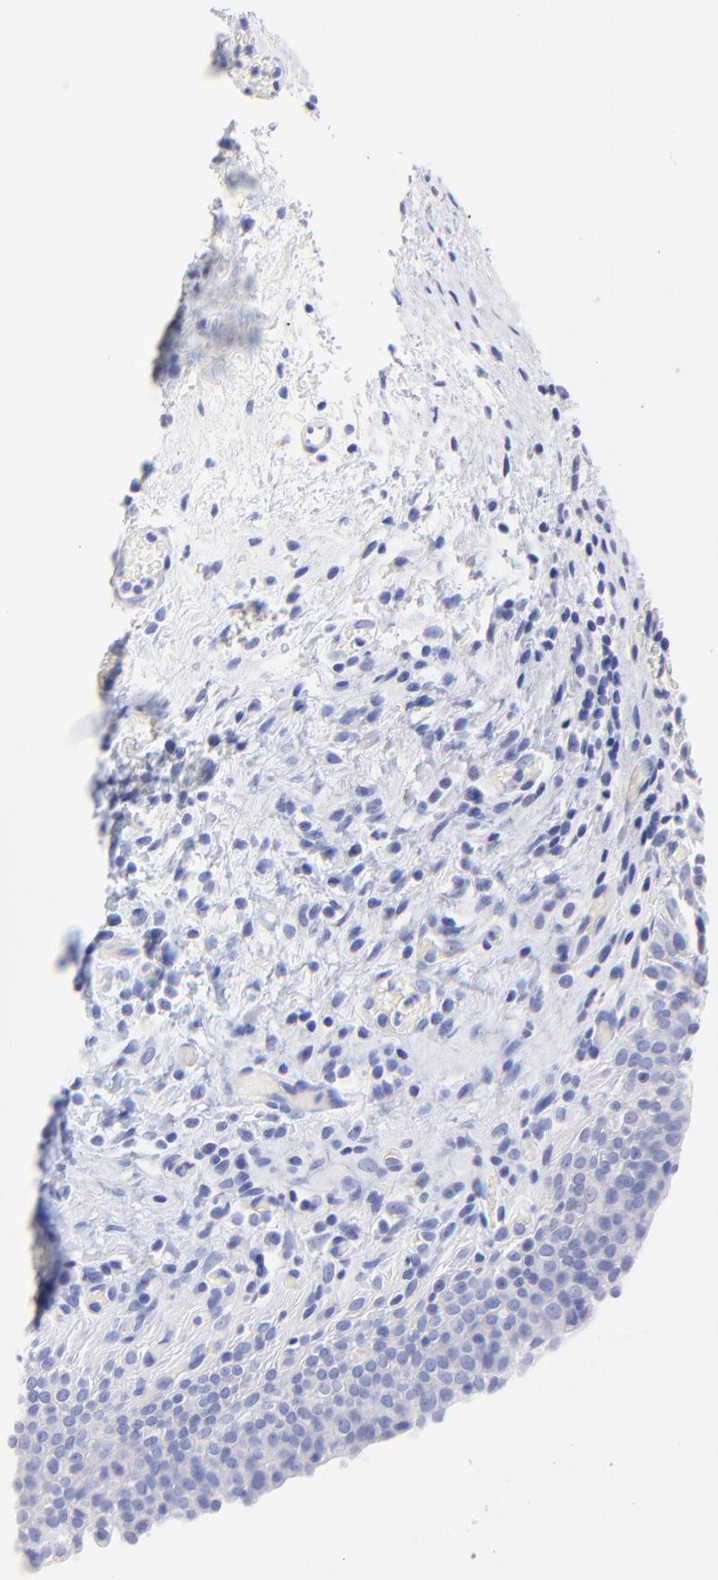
{"staining": {"intensity": "negative", "quantity": "none", "location": "none"}, "tissue": "urinary bladder", "cell_type": "Urothelial cells", "image_type": "normal", "snomed": [{"axis": "morphology", "description": "Normal tissue, NOS"}, {"axis": "morphology", "description": "Urothelial carcinoma, High grade"}, {"axis": "topography", "description": "Urinary bladder"}], "caption": "The IHC image has no significant positivity in urothelial cells of urinary bladder. (DAB (3,3'-diaminobenzidine) immunohistochemistry (IHC) visualized using brightfield microscopy, high magnification).", "gene": "HORMAD2", "patient": {"sex": "male", "age": 51}}